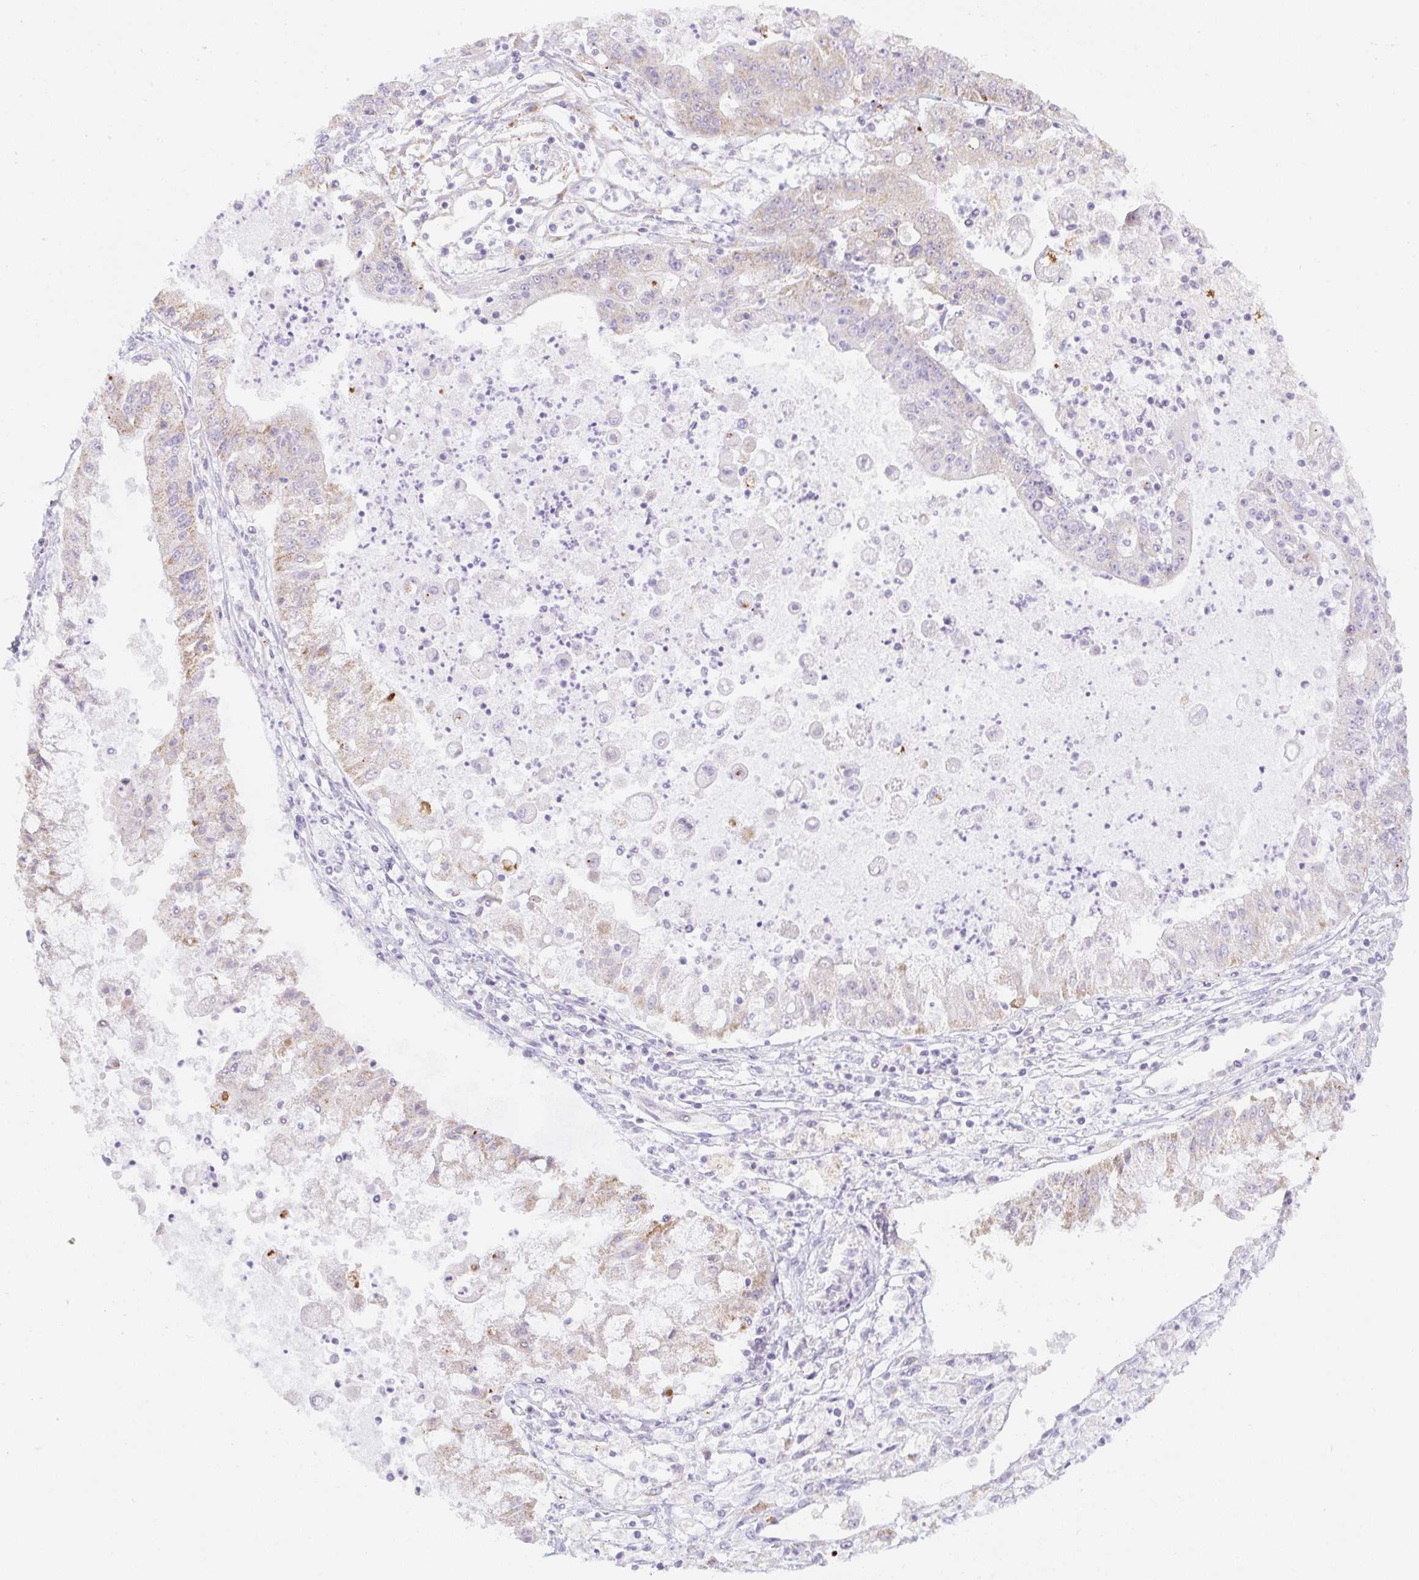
{"staining": {"intensity": "weak", "quantity": "25%-75%", "location": "cytoplasmic/membranous"}, "tissue": "ovarian cancer", "cell_type": "Tumor cells", "image_type": "cancer", "snomed": [{"axis": "morphology", "description": "Cystadenocarcinoma, mucinous, NOS"}, {"axis": "topography", "description": "Ovary"}], "caption": "There is low levels of weak cytoplasmic/membranous staining in tumor cells of ovarian cancer, as demonstrated by immunohistochemical staining (brown color).", "gene": "CLEC3A", "patient": {"sex": "female", "age": 70}}